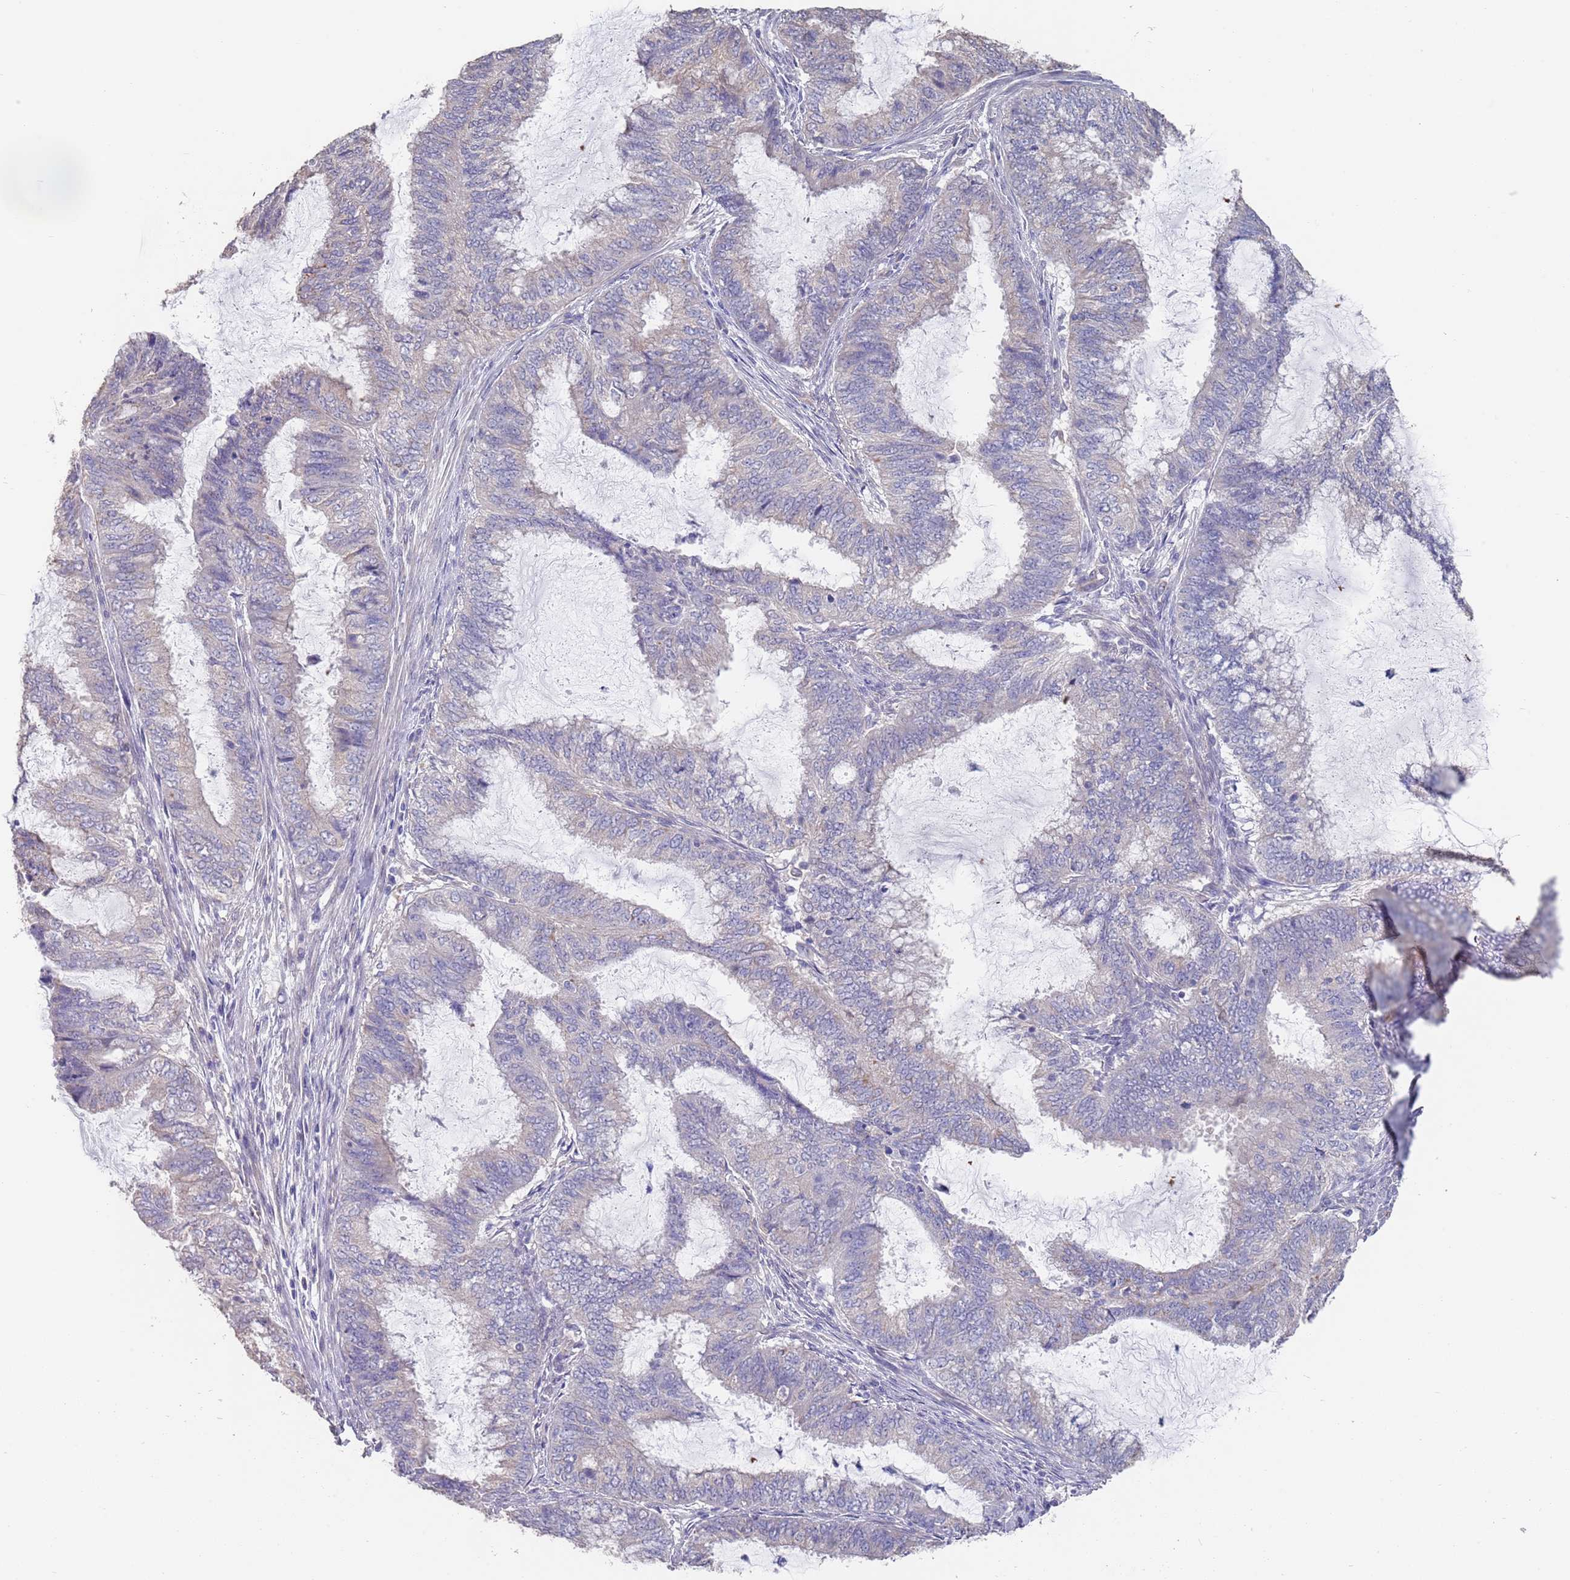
{"staining": {"intensity": "weak", "quantity": "<25%", "location": "cytoplasmic/membranous"}, "tissue": "endometrial cancer", "cell_type": "Tumor cells", "image_type": "cancer", "snomed": [{"axis": "morphology", "description": "Adenocarcinoma, NOS"}, {"axis": "topography", "description": "Endometrium"}], "caption": "Tumor cells show no significant protein staining in adenocarcinoma (endometrial).", "gene": "ANK2", "patient": {"sex": "female", "age": 51}}